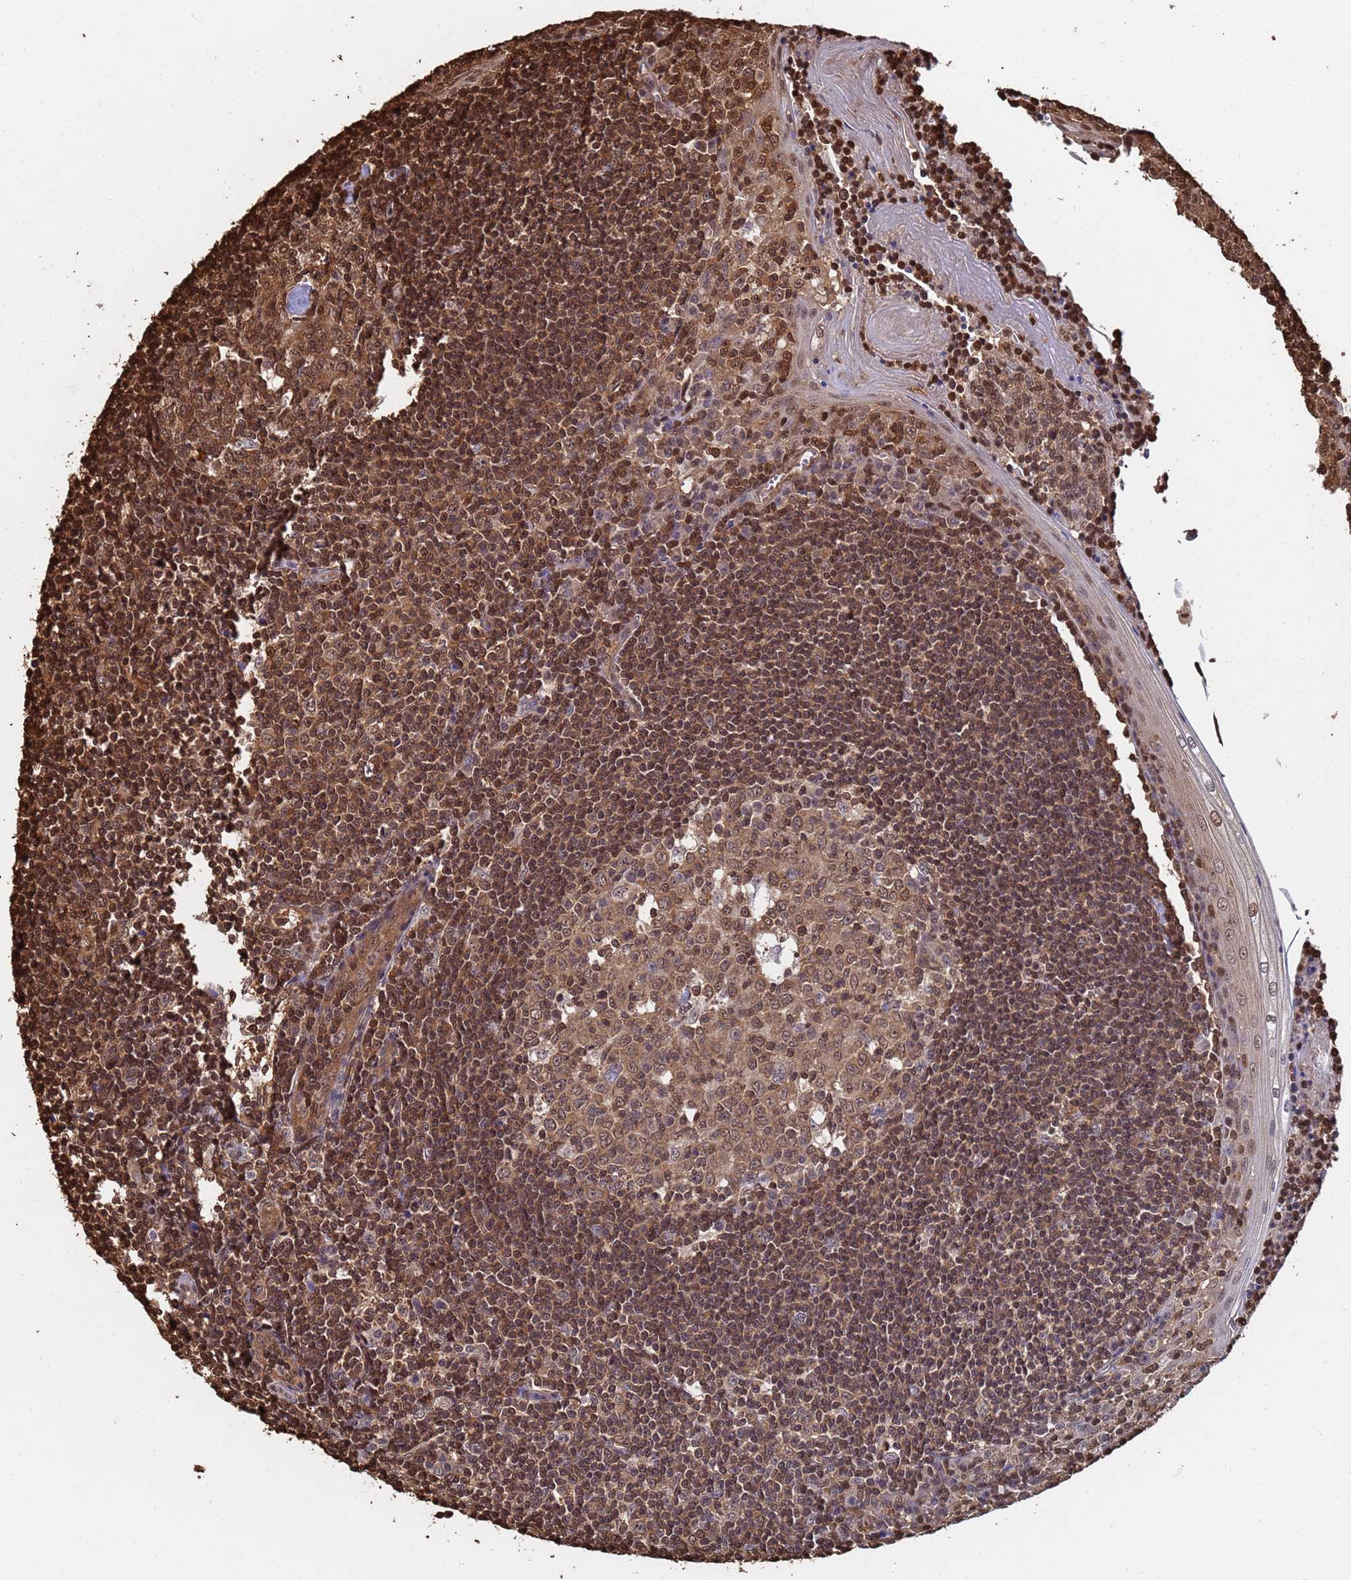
{"staining": {"intensity": "weak", "quantity": ">75%", "location": "cytoplasmic/membranous,nuclear"}, "tissue": "tonsil", "cell_type": "Germinal center cells", "image_type": "normal", "snomed": [{"axis": "morphology", "description": "Normal tissue, NOS"}, {"axis": "topography", "description": "Tonsil"}], "caption": "Immunohistochemical staining of normal human tonsil exhibits low levels of weak cytoplasmic/membranous,nuclear staining in about >75% of germinal center cells. Immunohistochemistry (ihc) stains the protein in brown and the nuclei are stained blue.", "gene": "SUMO2", "patient": {"sex": "male", "age": 27}}